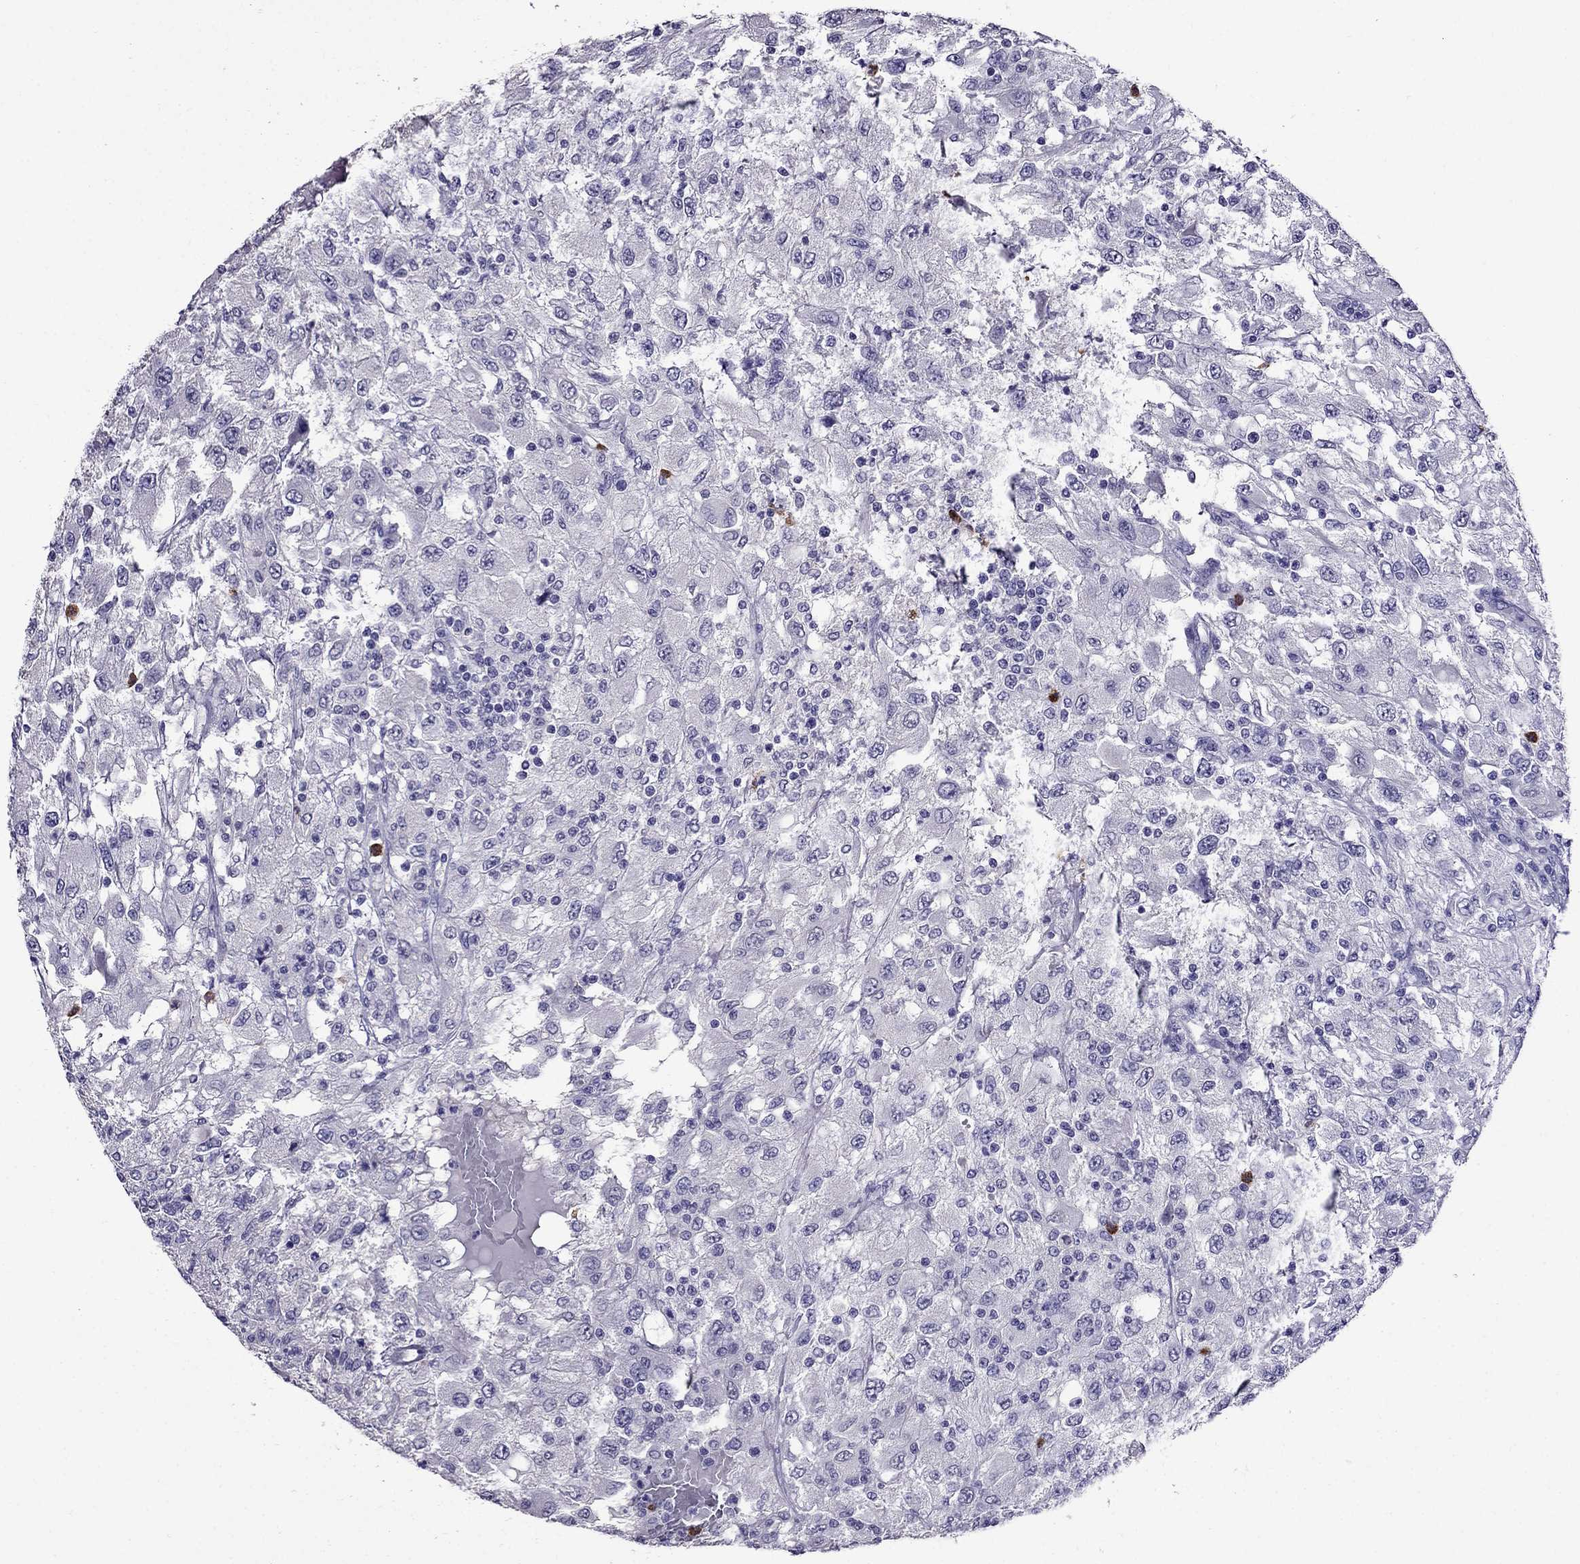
{"staining": {"intensity": "negative", "quantity": "none", "location": "none"}, "tissue": "renal cancer", "cell_type": "Tumor cells", "image_type": "cancer", "snomed": [{"axis": "morphology", "description": "Adenocarcinoma, NOS"}, {"axis": "topography", "description": "Kidney"}], "caption": "Histopathology image shows no protein staining in tumor cells of adenocarcinoma (renal) tissue.", "gene": "OLFM4", "patient": {"sex": "female", "age": 67}}